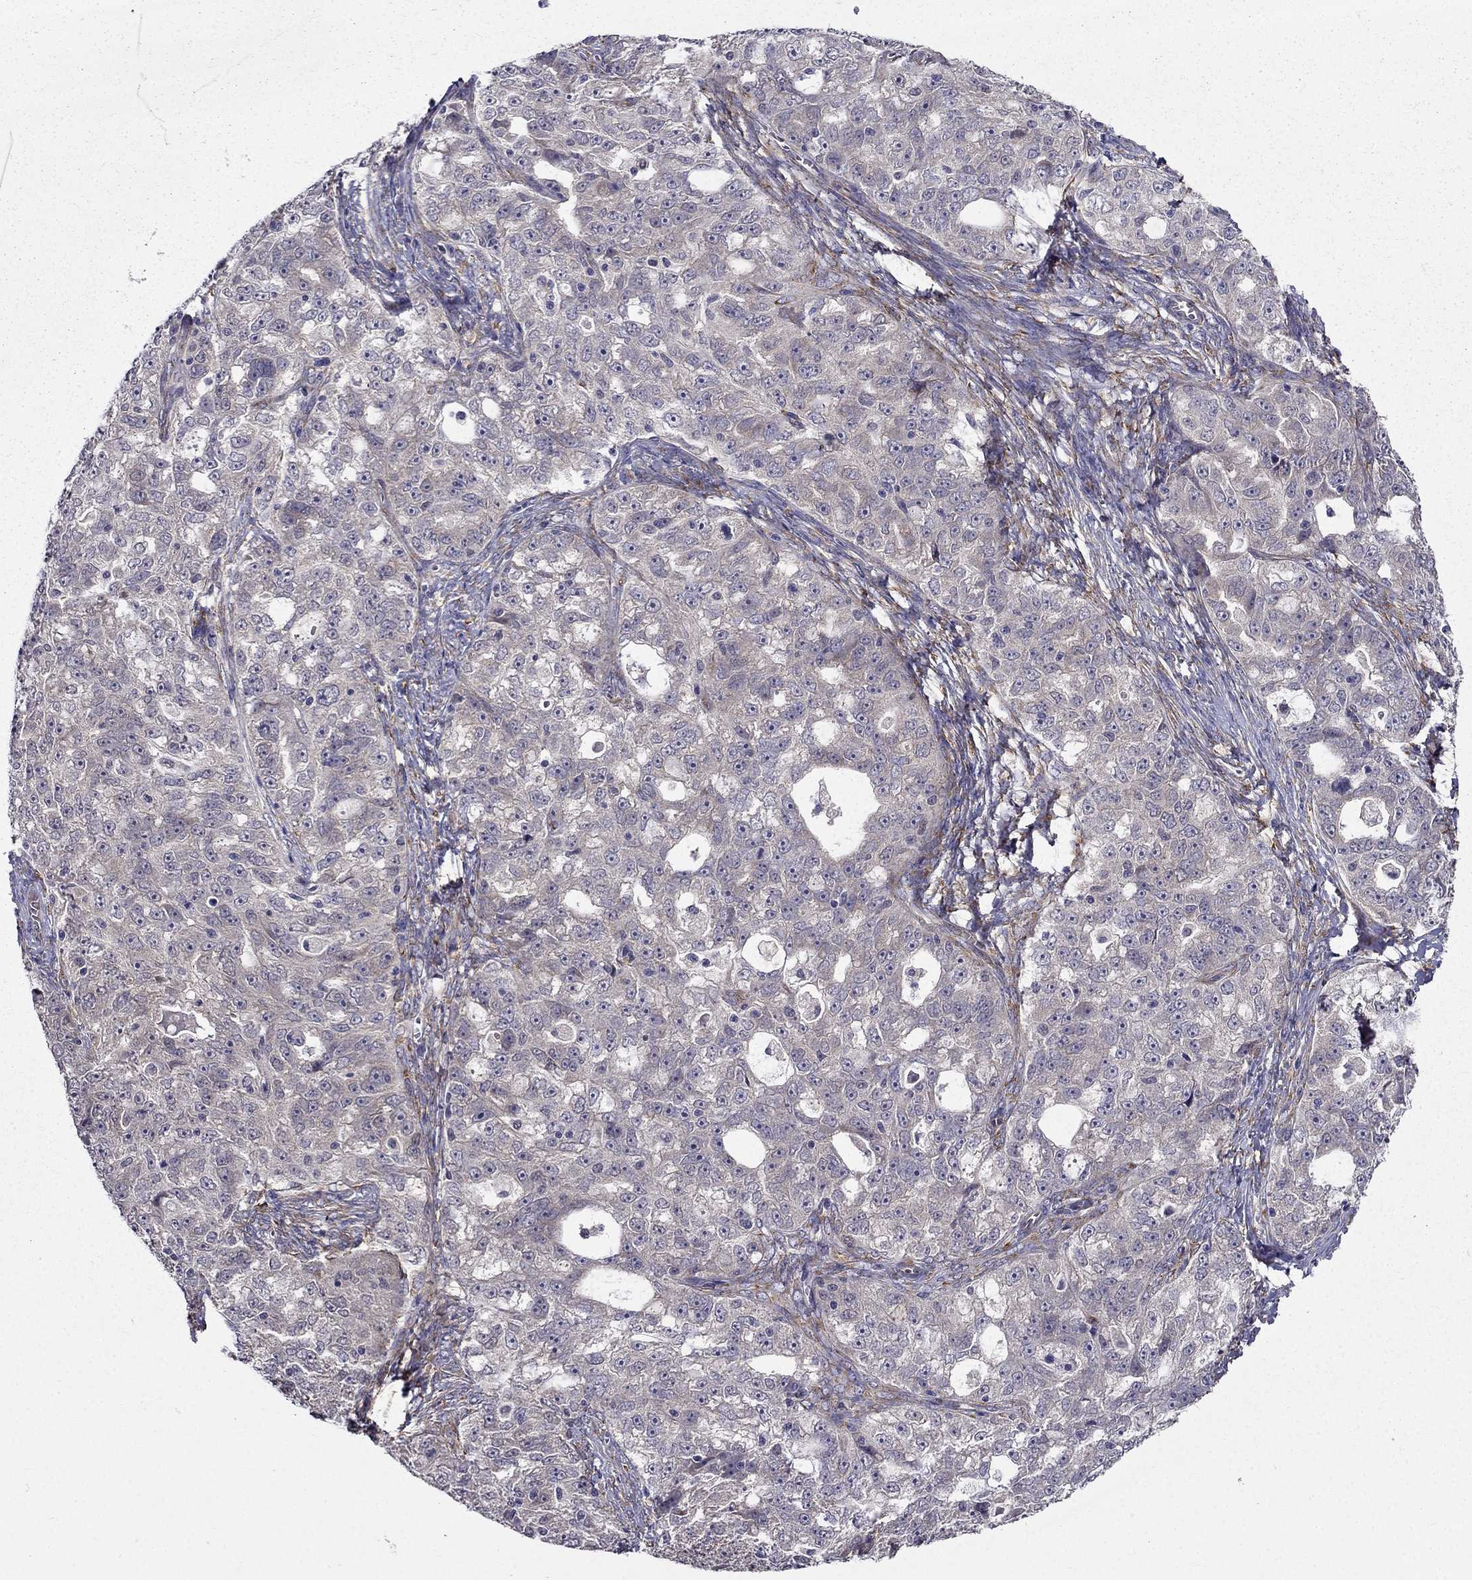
{"staining": {"intensity": "weak", "quantity": "<25%", "location": "cytoplasmic/membranous"}, "tissue": "ovarian cancer", "cell_type": "Tumor cells", "image_type": "cancer", "snomed": [{"axis": "morphology", "description": "Cystadenocarcinoma, serous, NOS"}, {"axis": "topography", "description": "Ovary"}], "caption": "A high-resolution image shows immunohistochemistry staining of ovarian cancer (serous cystadenocarcinoma), which shows no significant staining in tumor cells.", "gene": "ARHGEF28", "patient": {"sex": "female", "age": 51}}